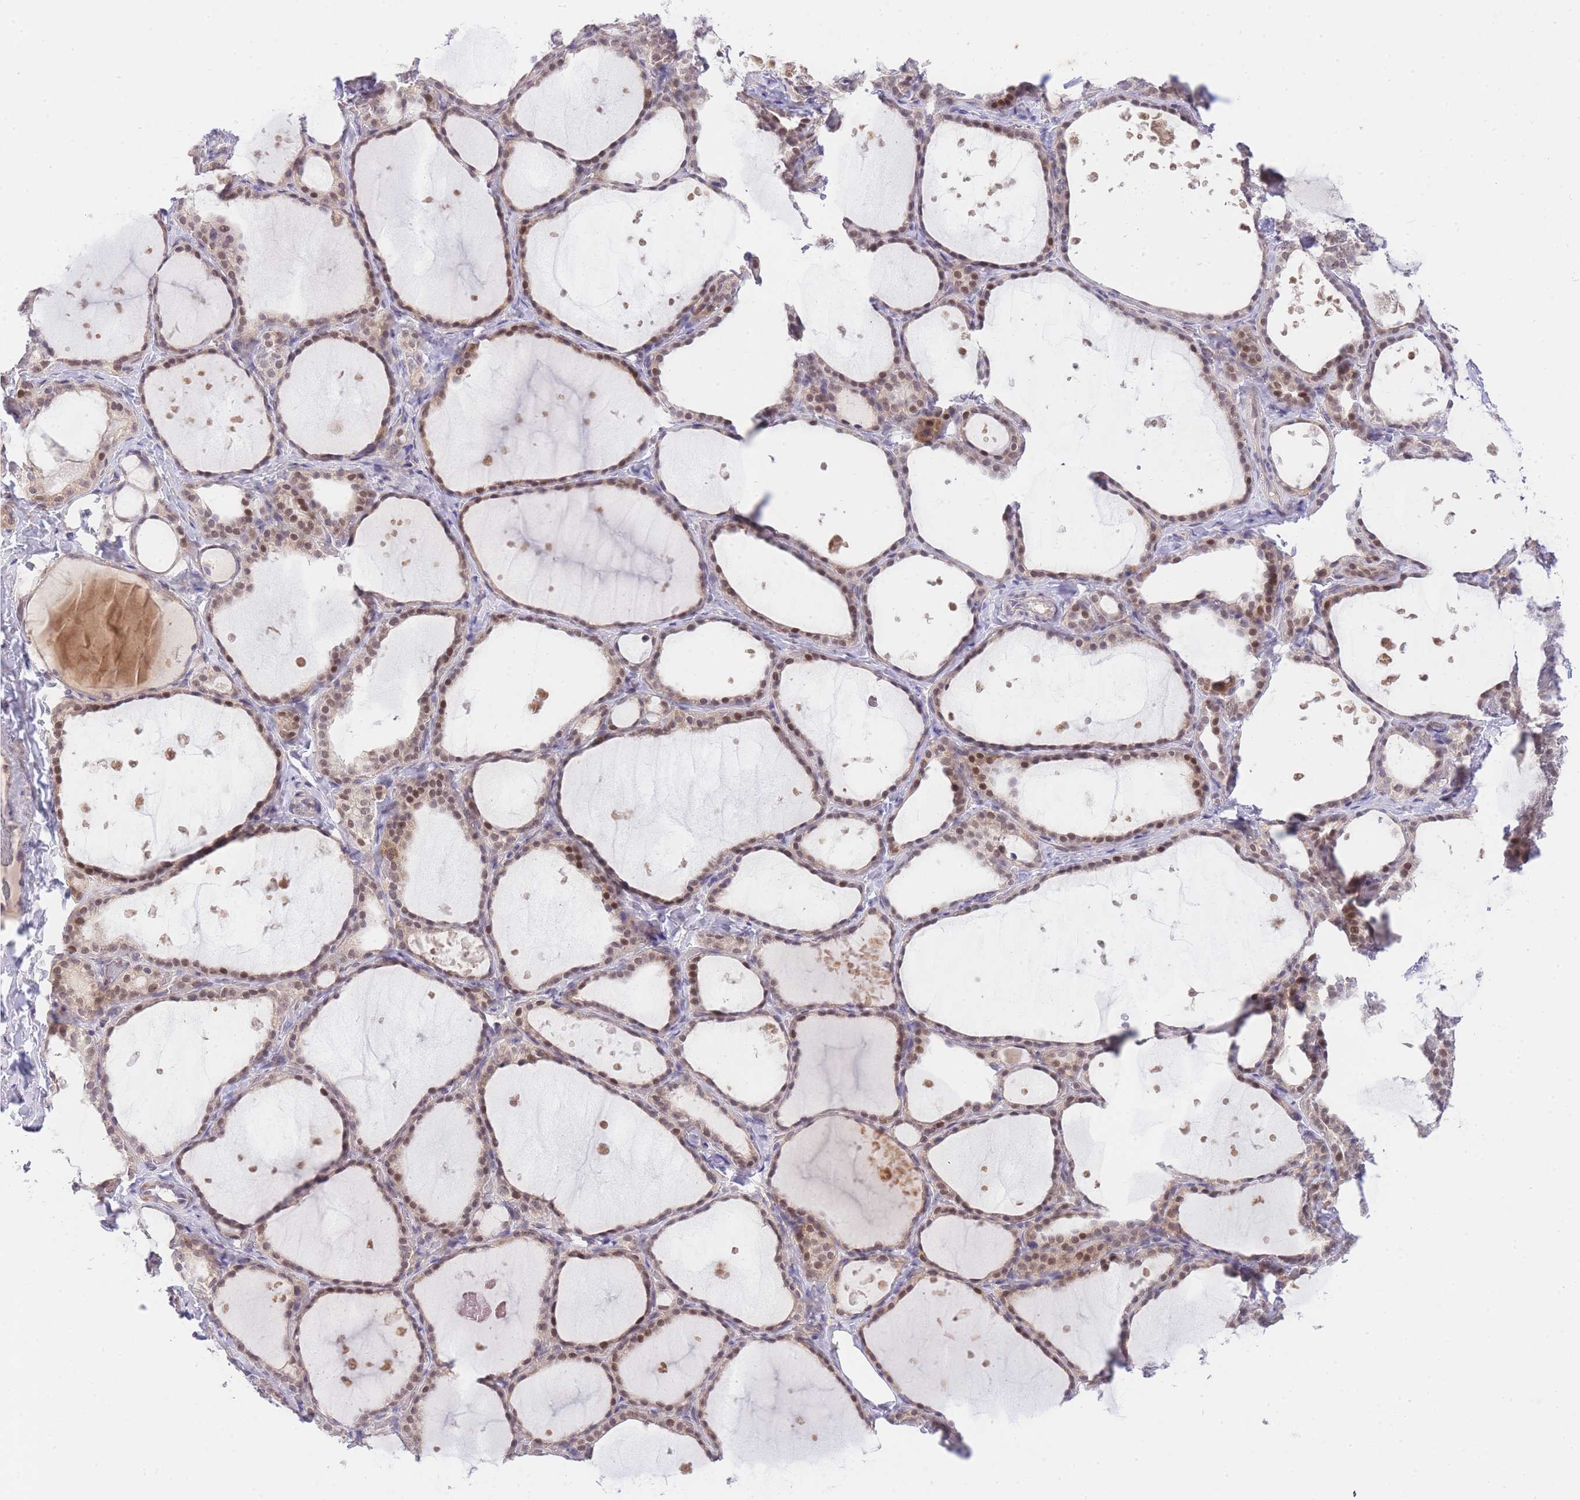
{"staining": {"intensity": "moderate", "quantity": ">75%", "location": "nuclear"}, "tissue": "thyroid gland", "cell_type": "Glandular cells", "image_type": "normal", "snomed": [{"axis": "morphology", "description": "Normal tissue, NOS"}, {"axis": "topography", "description": "Thyroid gland"}], "caption": "Immunohistochemistry of normal thyroid gland displays medium levels of moderate nuclear staining in about >75% of glandular cells. (DAB IHC with brightfield microscopy, high magnification).", "gene": "UBXN7", "patient": {"sex": "female", "age": 44}}